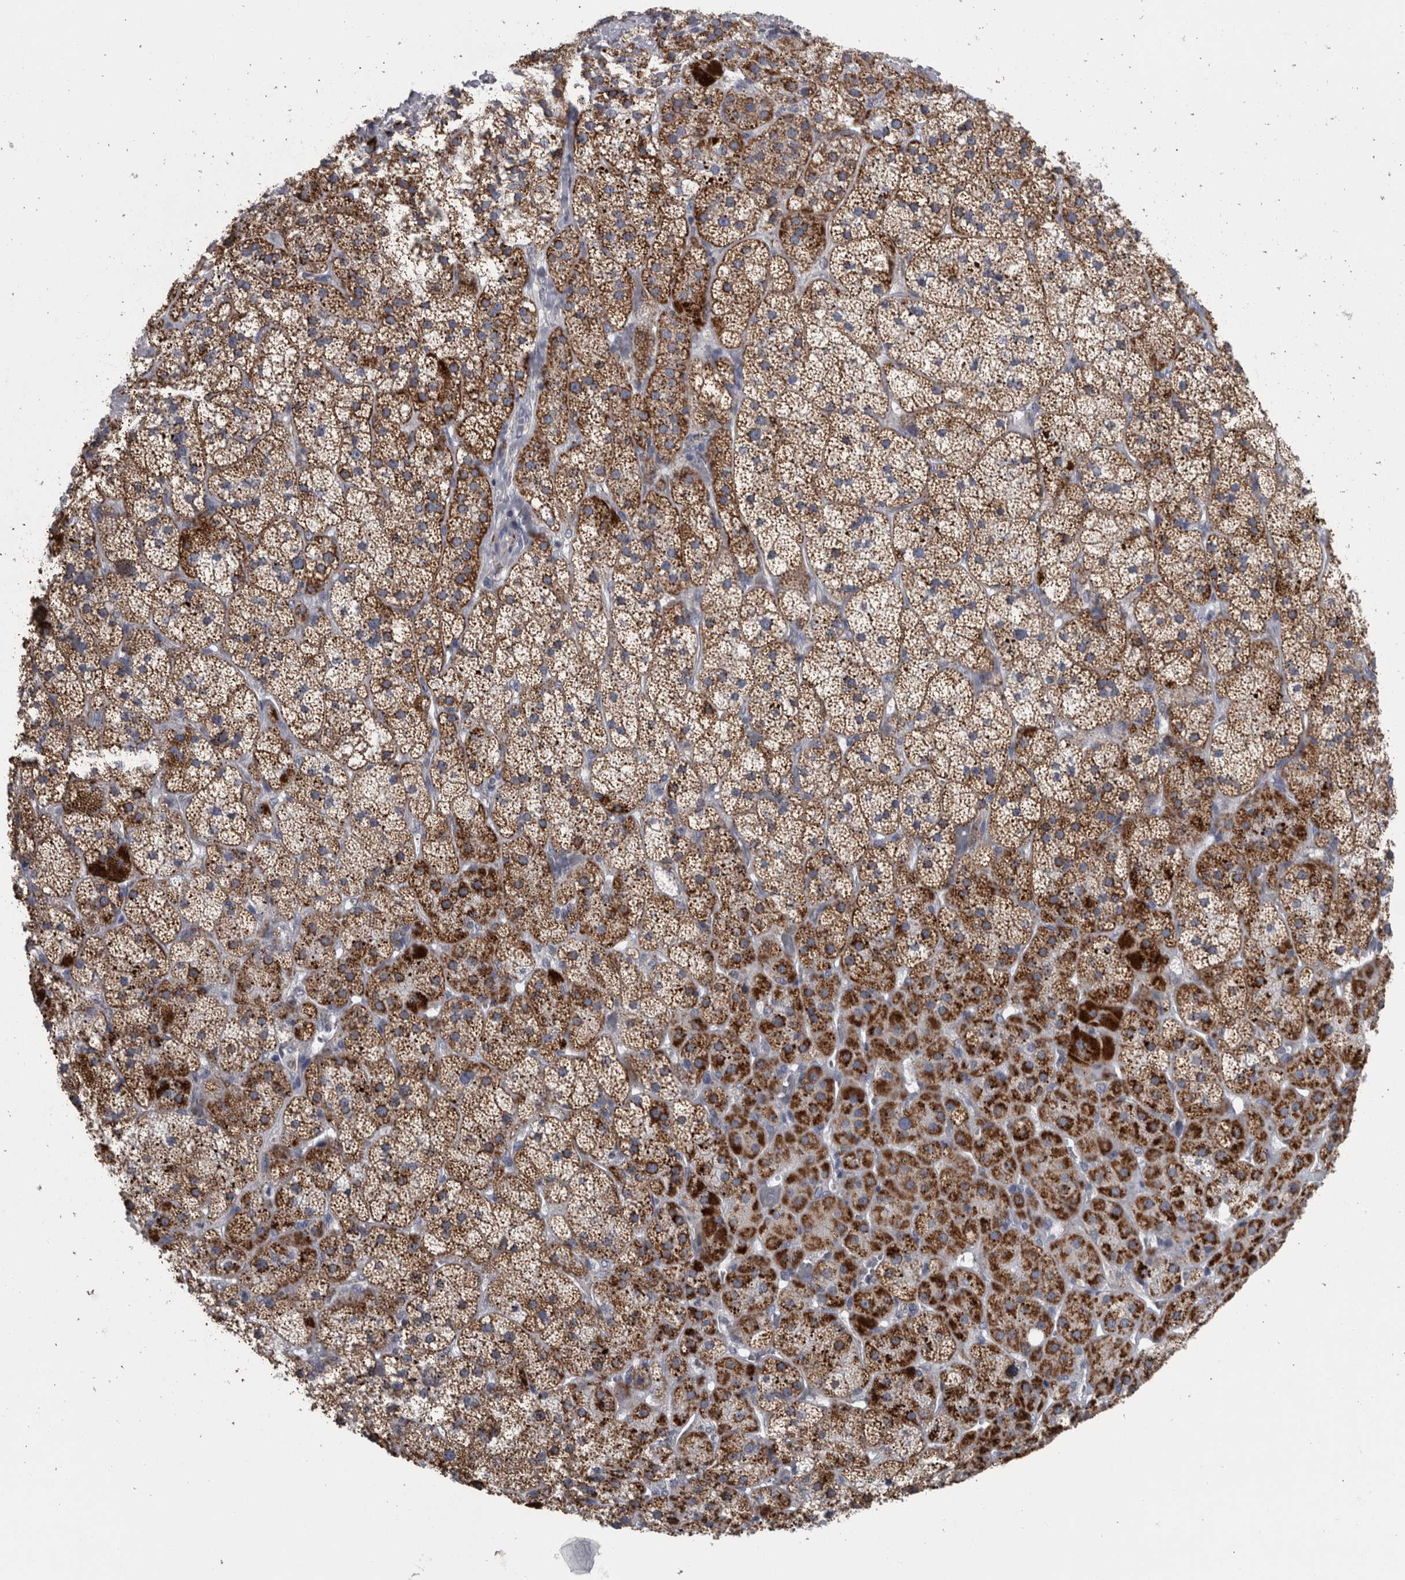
{"staining": {"intensity": "strong", "quantity": ">75%", "location": "cytoplasmic/membranous"}, "tissue": "adrenal gland", "cell_type": "Glandular cells", "image_type": "normal", "snomed": [{"axis": "morphology", "description": "Normal tissue, NOS"}, {"axis": "topography", "description": "Adrenal gland"}], "caption": "The image reveals a brown stain indicating the presence of a protein in the cytoplasmic/membranous of glandular cells in adrenal gland. The protein of interest is shown in brown color, while the nuclei are stained blue.", "gene": "DBT", "patient": {"sex": "male", "age": 57}}